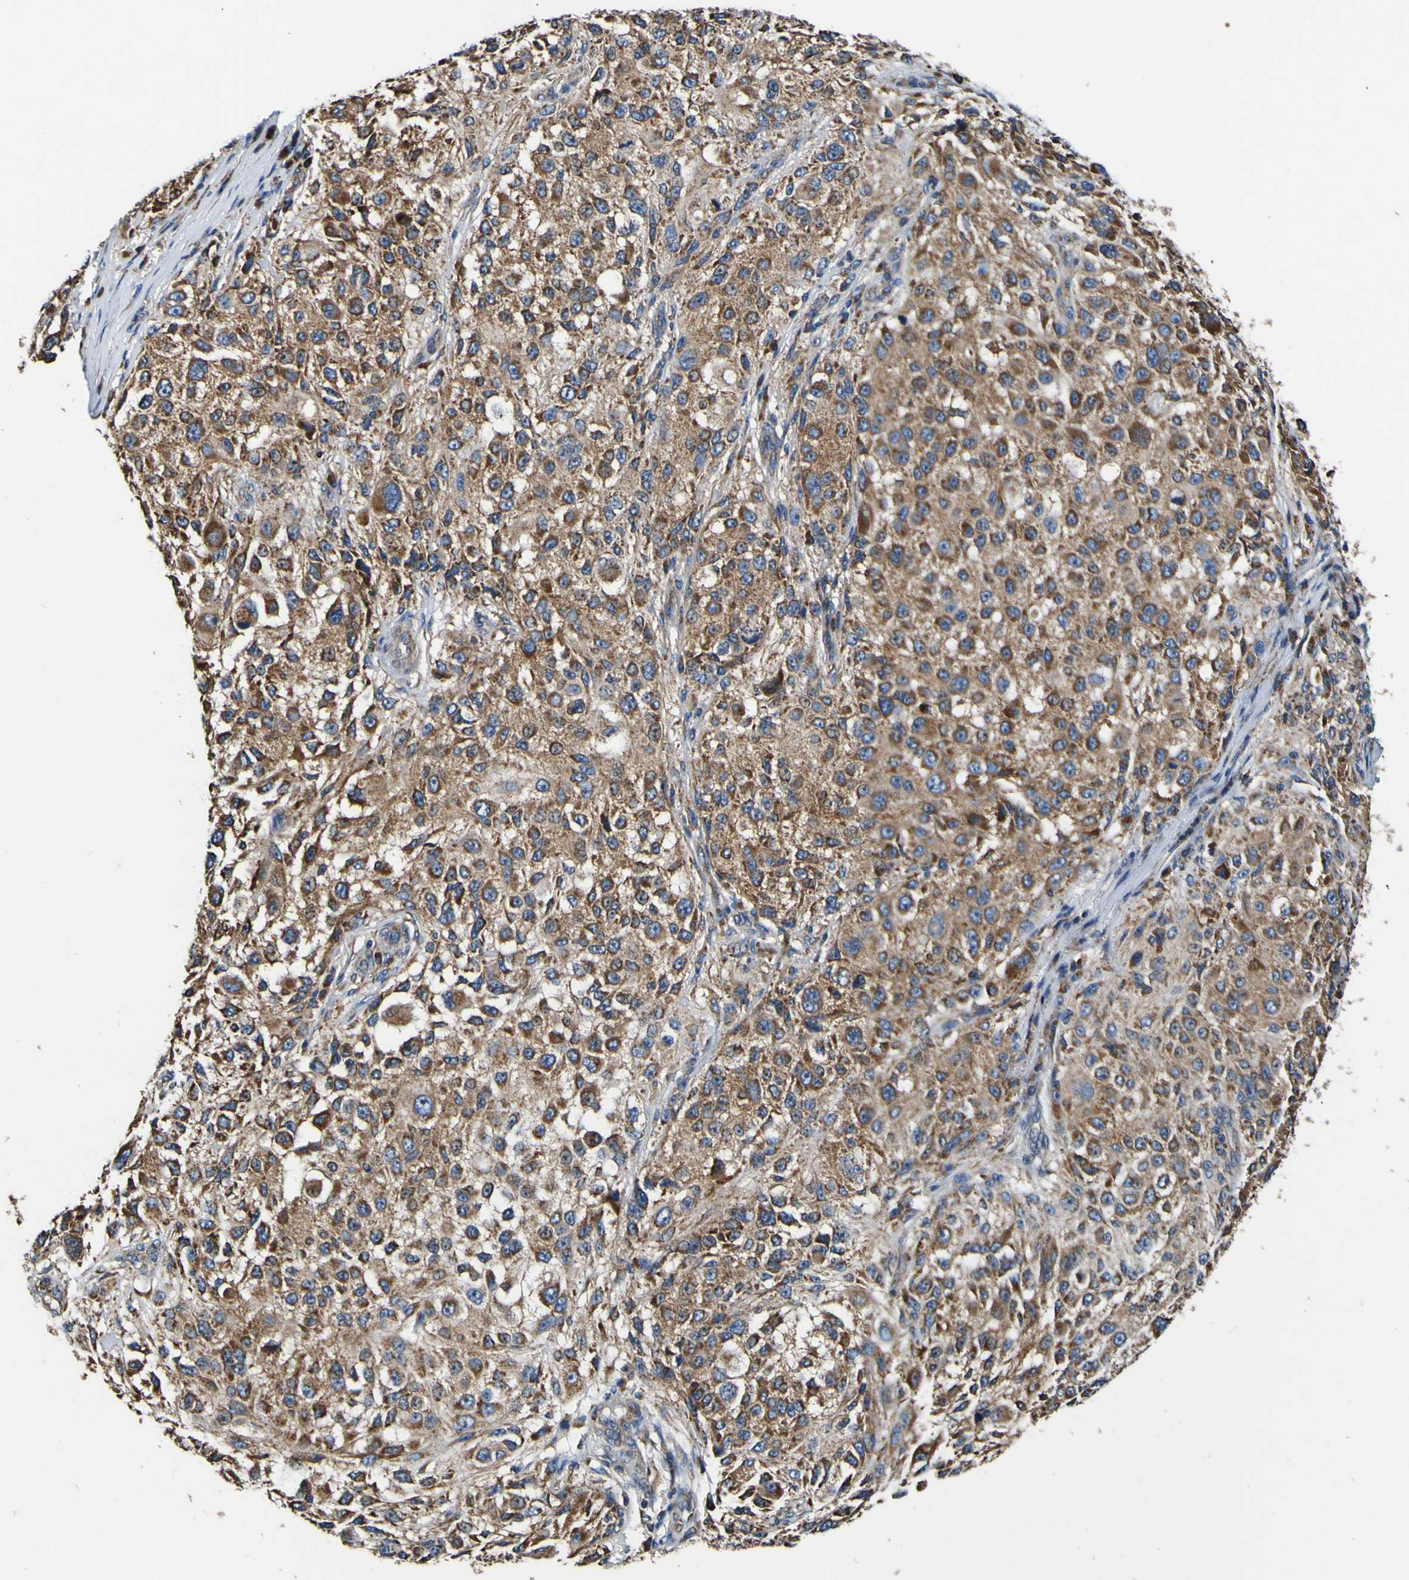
{"staining": {"intensity": "moderate", "quantity": ">75%", "location": "cytoplasmic/membranous"}, "tissue": "melanoma", "cell_type": "Tumor cells", "image_type": "cancer", "snomed": [{"axis": "morphology", "description": "Necrosis, NOS"}, {"axis": "morphology", "description": "Malignant melanoma, NOS"}, {"axis": "topography", "description": "Skin"}], "caption": "Immunohistochemical staining of human melanoma reveals moderate cytoplasmic/membranous protein expression in approximately >75% of tumor cells.", "gene": "INPP5A", "patient": {"sex": "female", "age": 87}}